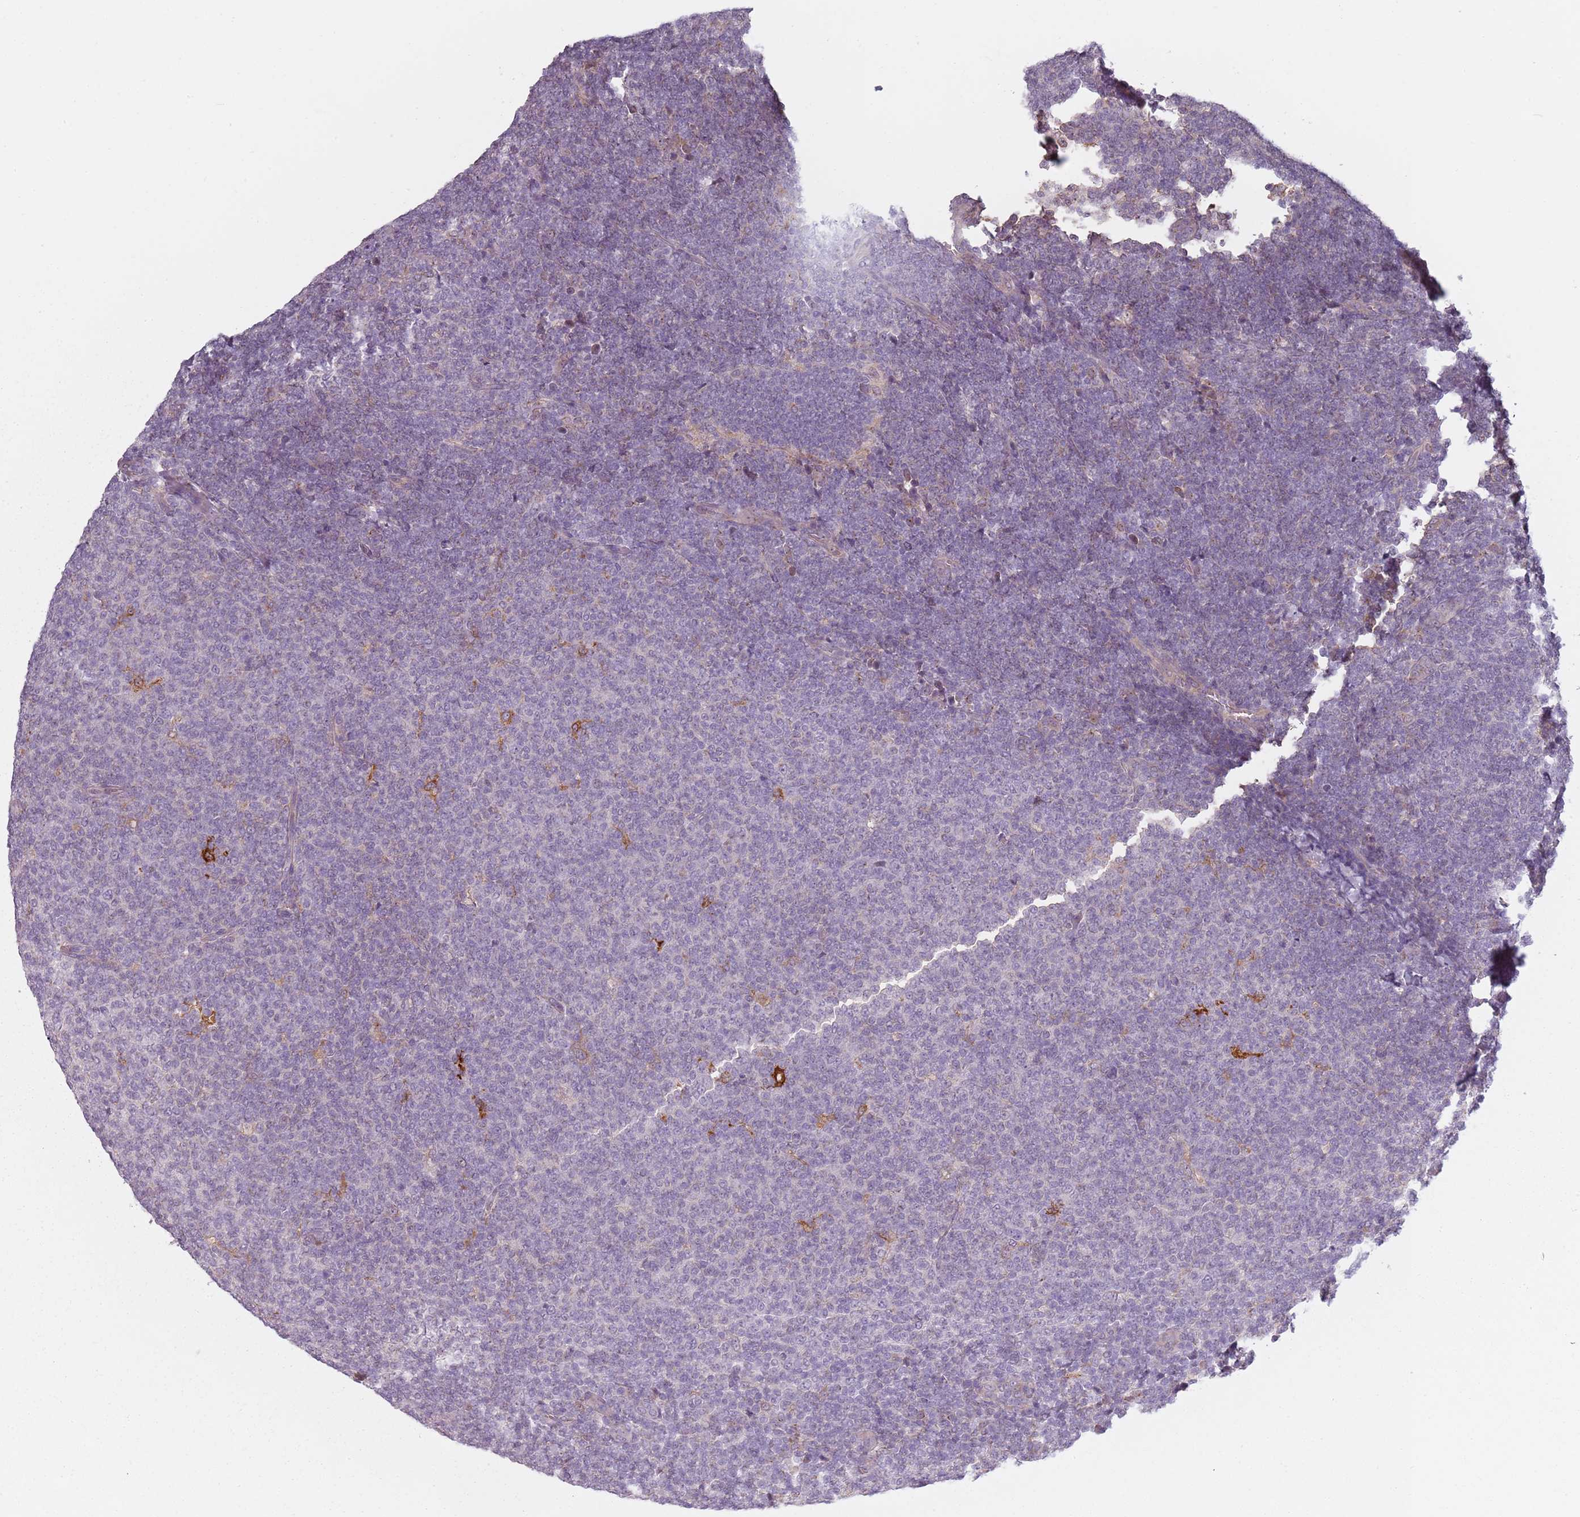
{"staining": {"intensity": "negative", "quantity": "none", "location": "none"}, "tissue": "lymphoma", "cell_type": "Tumor cells", "image_type": "cancer", "snomed": [{"axis": "morphology", "description": "Malignant lymphoma, non-Hodgkin's type, Low grade"}, {"axis": "topography", "description": "Lymph node"}], "caption": "Lymphoma was stained to show a protein in brown. There is no significant staining in tumor cells.", "gene": "CC2D2B", "patient": {"sex": "male", "age": 66}}